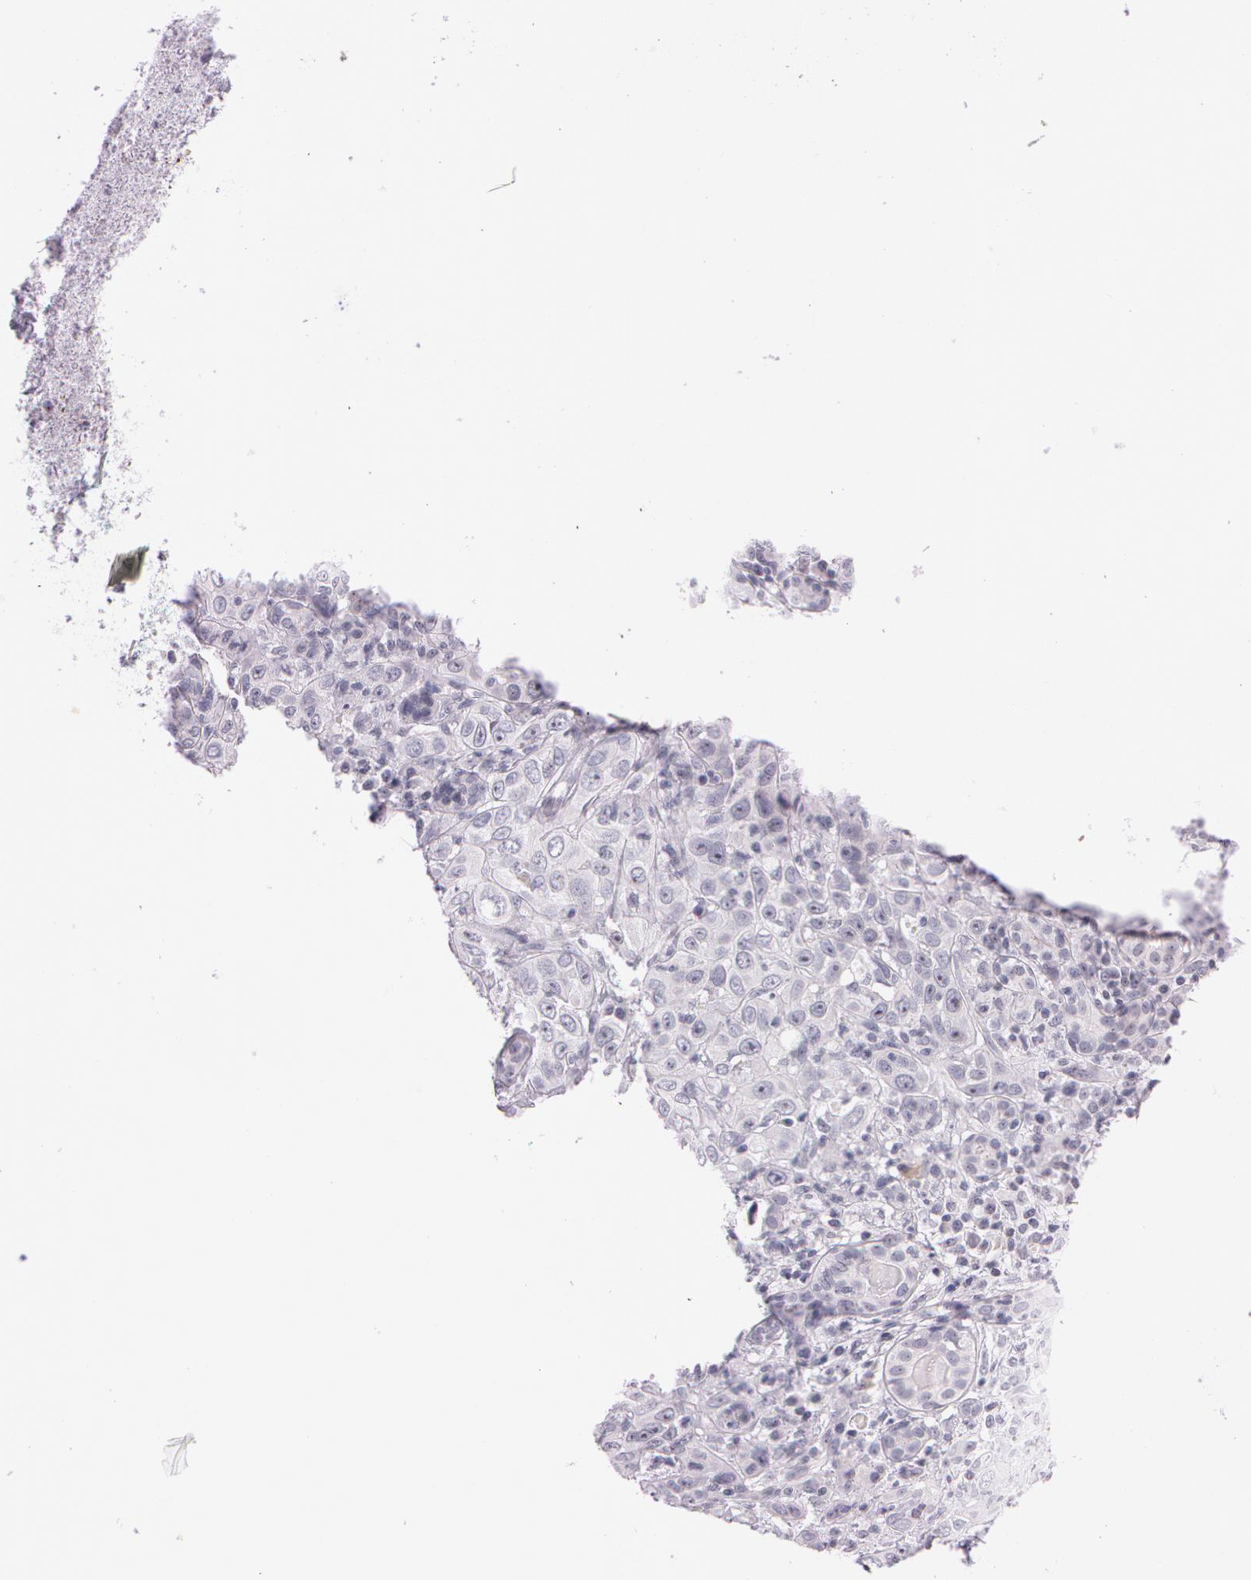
{"staining": {"intensity": "moderate", "quantity": "25%-75%", "location": "nuclear"}, "tissue": "skin cancer", "cell_type": "Tumor cells", "image_type": "cancer", "snomed": [{"axis": "morphology", "description": "Squamous cell carcinoma, NOS"}, {"axis": "topography", "description": "Skin"}], "caption": "Immunohistochemical staining of human skin cancer (squamous cell carcinoma) shows medium levels of moderate nuclear staining in about 25%-75% of tumor cells.", "gene": "FBL", "patient": {"sex": "male", "age": 84}}